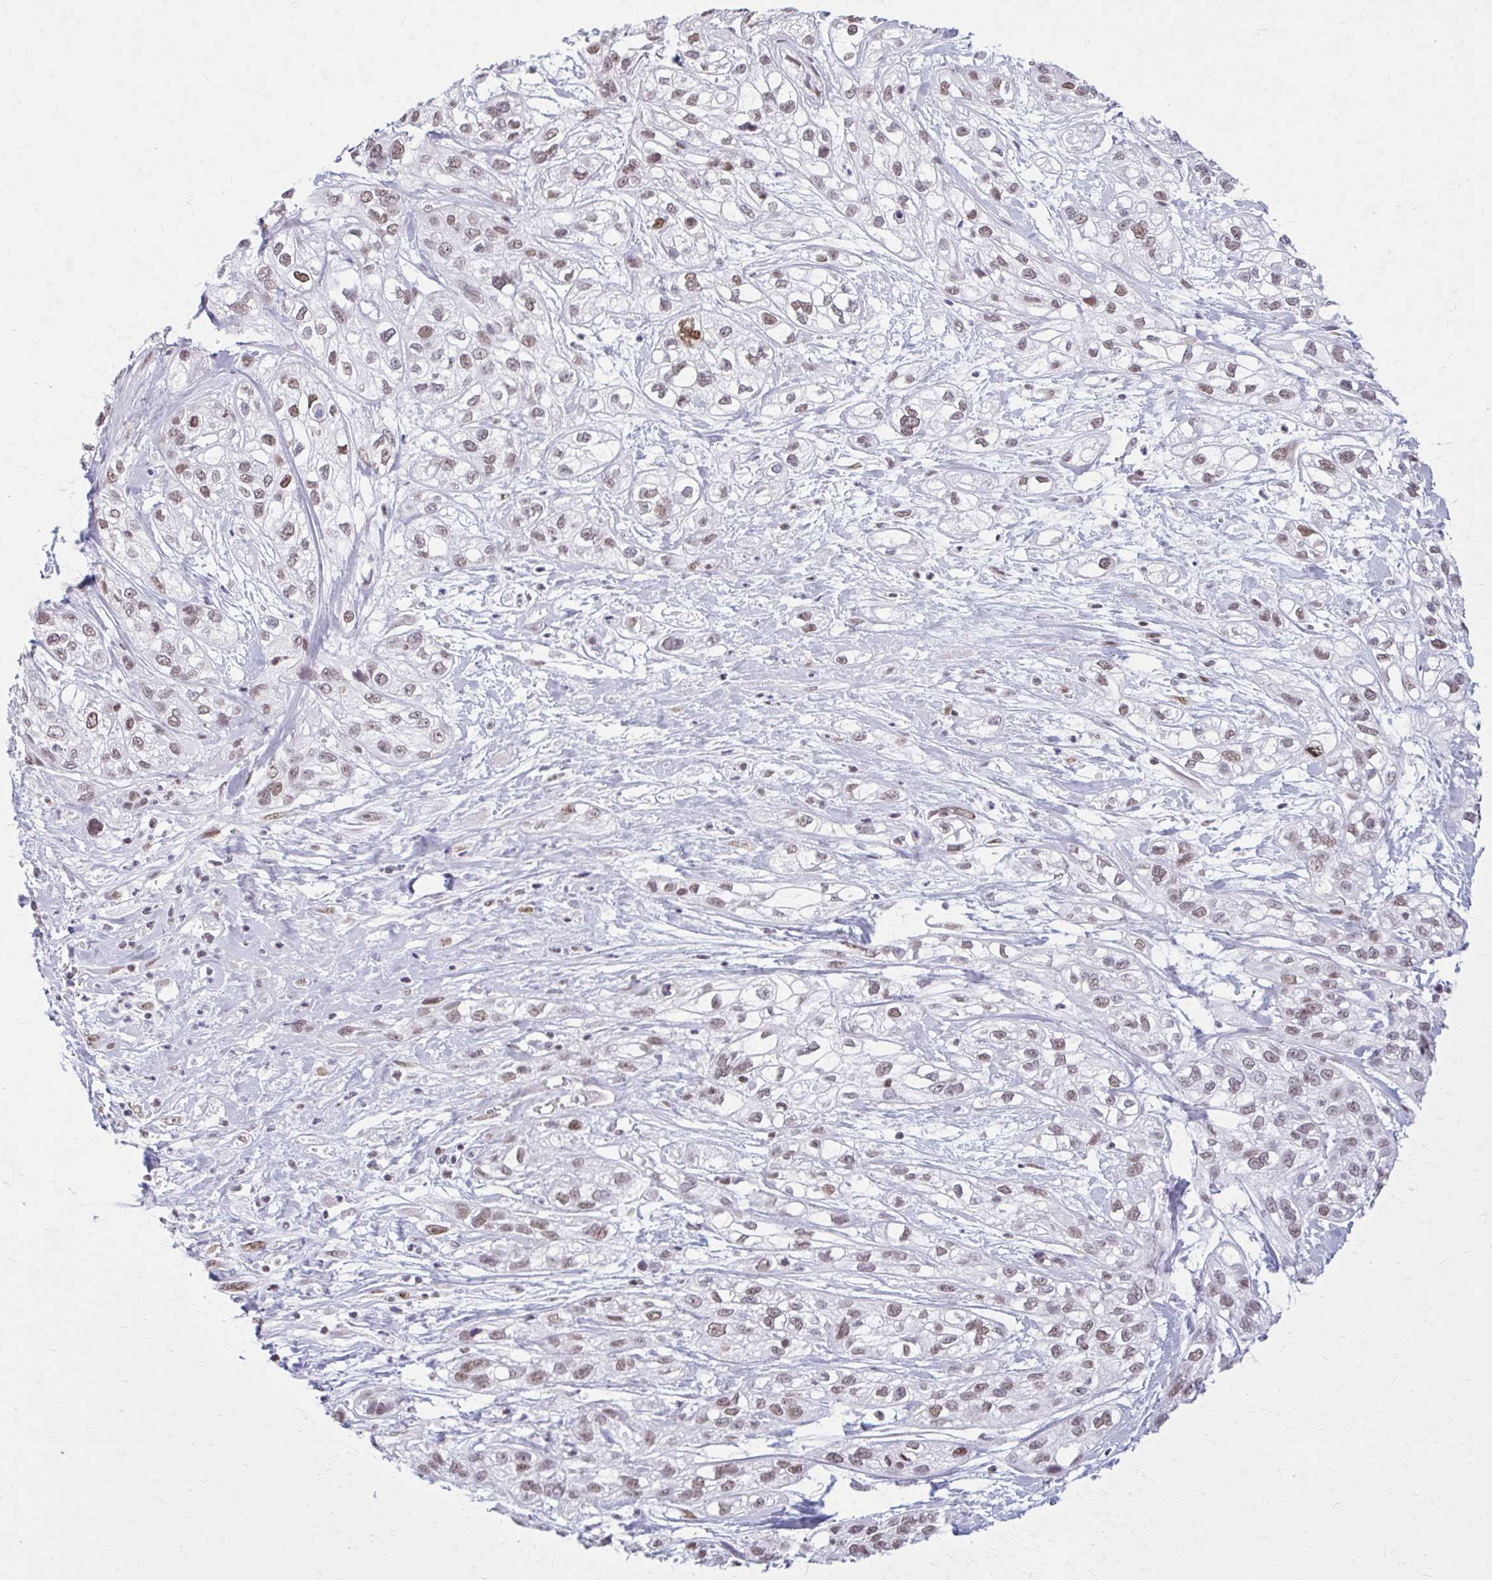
{"staining": {"intensity": "moderate", "quantity": ">75%", "location": "nuclear"}, "tissue": "skin cancer", "cell_type": "Tumor cells", "image_type": "cancer", "snomed": [{"axis": "morphology", "description": "Squamous cell carcinoma, NOS"}, {"axis": "topography", "description": "Skin"}], "caption": "A brown stain labels moderate nuclear expression of a protein in human skin squamous cell carcinoma tumor cells.", "gene": "PABIR1", "patient": {"sex": "male", "age": 82}}